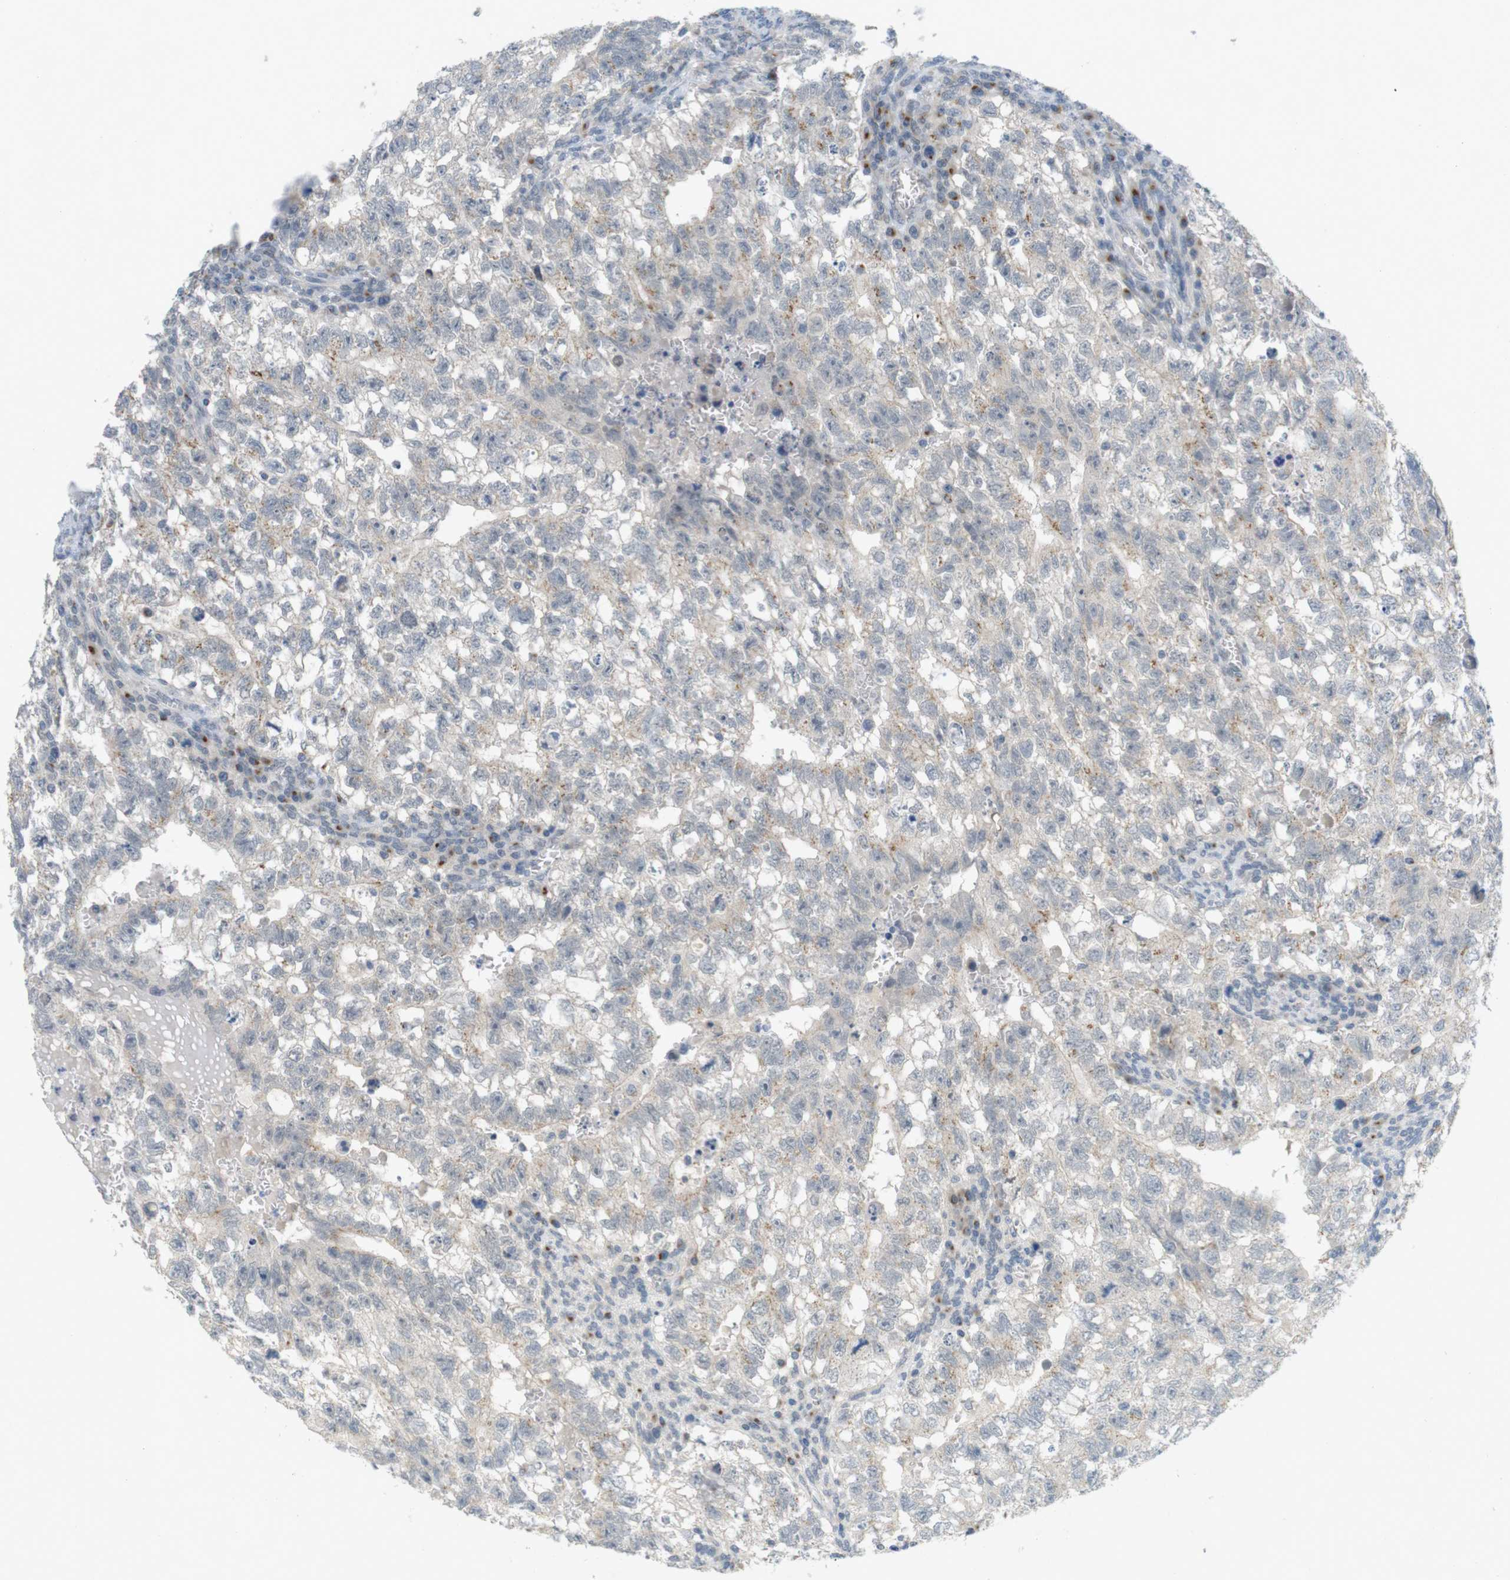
{"staining": {"intensity": "weak", "quantity": "25%-75%", "location": "cytoplasmic/membranous"}, "tissue": "testis cancer", "cell_type": "Tumor cells", "image_type": "cancer", "snomed": [{"axis": "morphology", "description": "Seminoma, NOS"}, {"axis": "morphology", "description": "Carcinoma, Embryonal, NOS"}, {"axis": "topography", "description": "Testis"}], "caption": "Embryonal carcinoma (testis) was stained to show a protein in brown. There is low levels of weak cytoplasmic/membranous expression in about 25%-75% of tumor cells.", "gene": "YIPF3", "patient": {"sex": "male", "age": 38}}